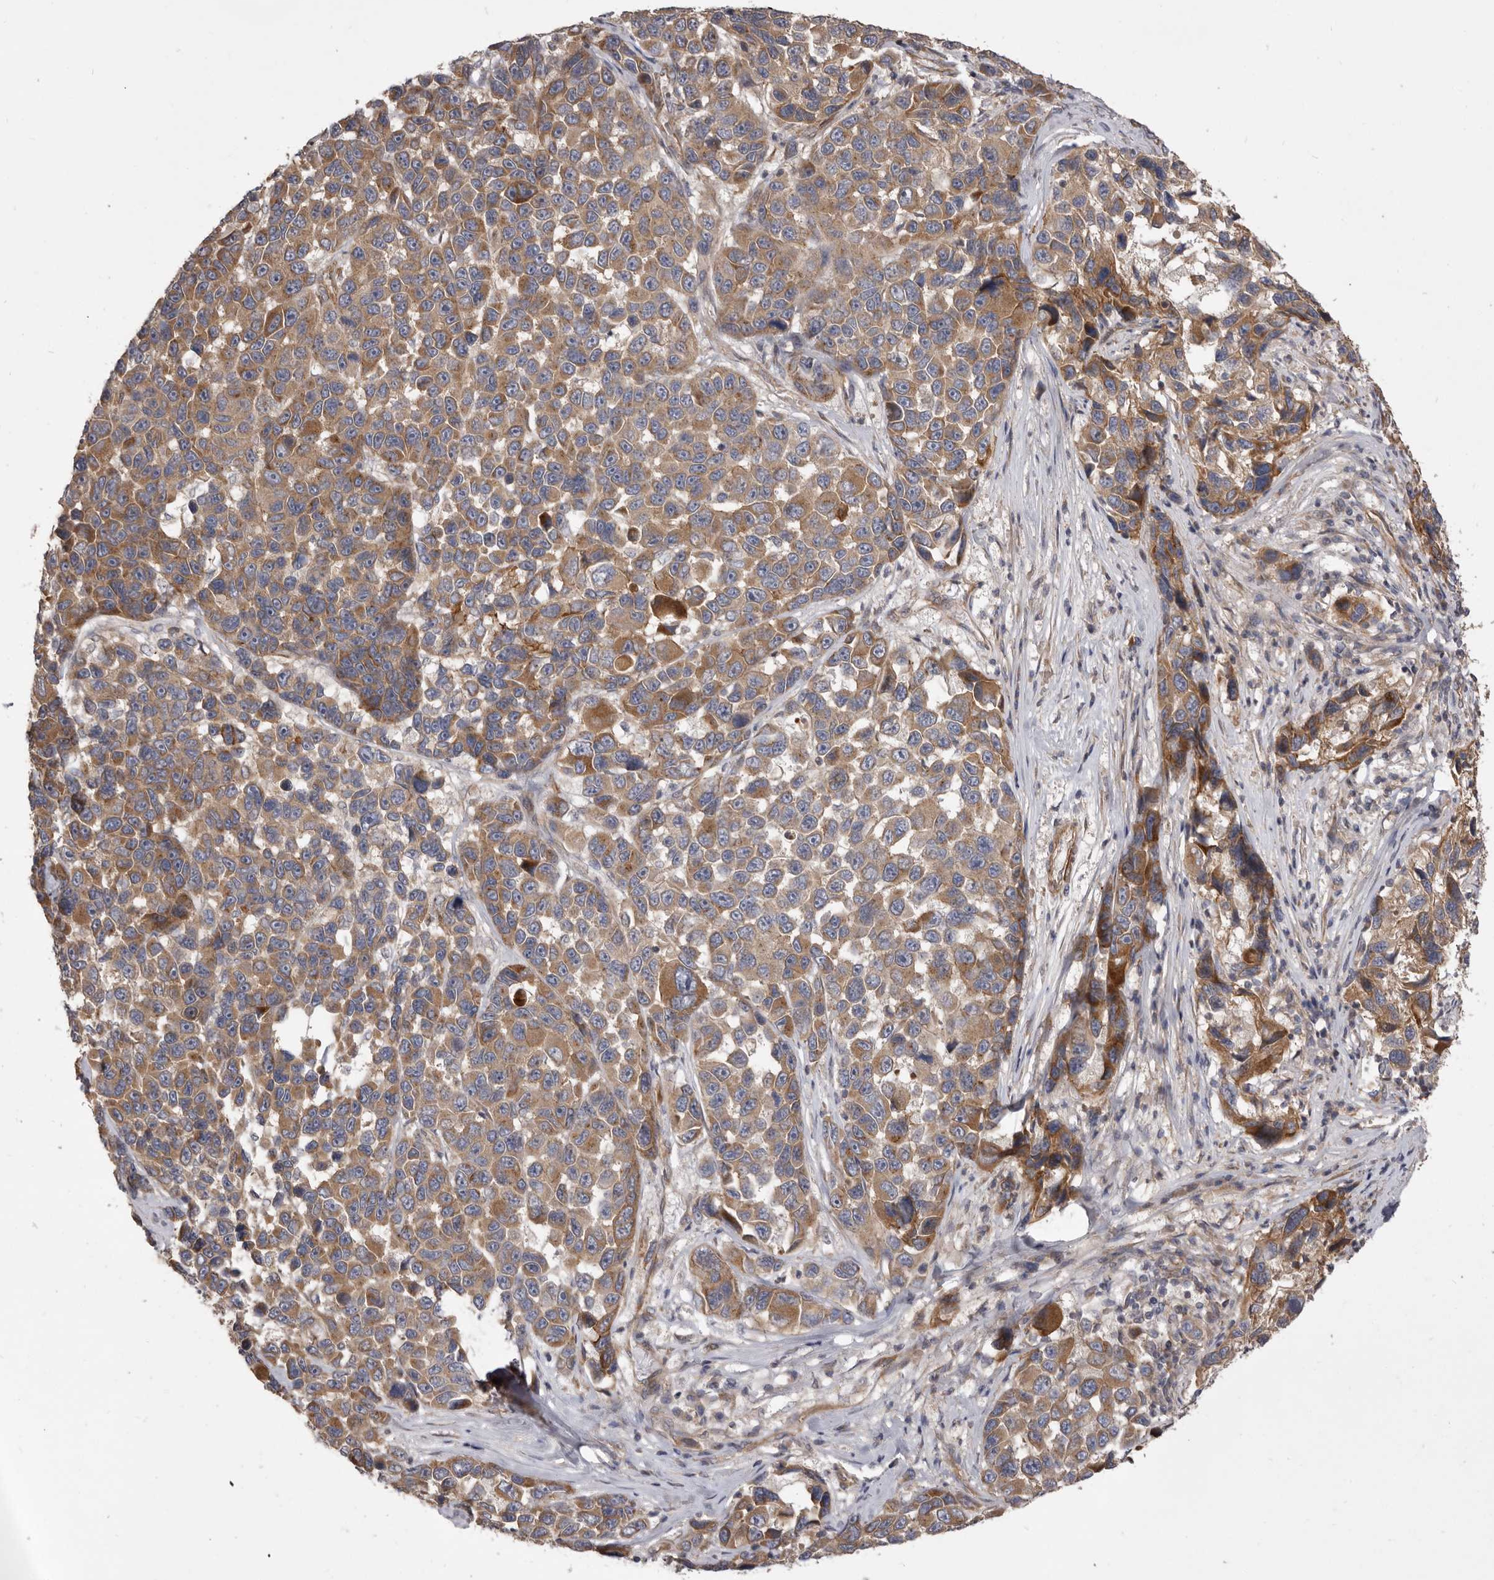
{"staining": {"intensity": "strong", "quantity": "25%-75%", "location": "cytoplasmic/membranous"}, "tissue": "melanoma", "cell_type": "Tumor cells", "image_type": "cancer", "snomed": [{"axis": "morphology", "description": "Malignant melanoma, NOS"}, {"axis": "topography", "description": "Skin"}], "caption": "The histopathology image shows a brown stain indicating the presence of a protein in the cytoplasmic/membranous of tumor cells in melanoma.", "gene": "VPS45", "patient": {"sex": "male", "age": 53}}